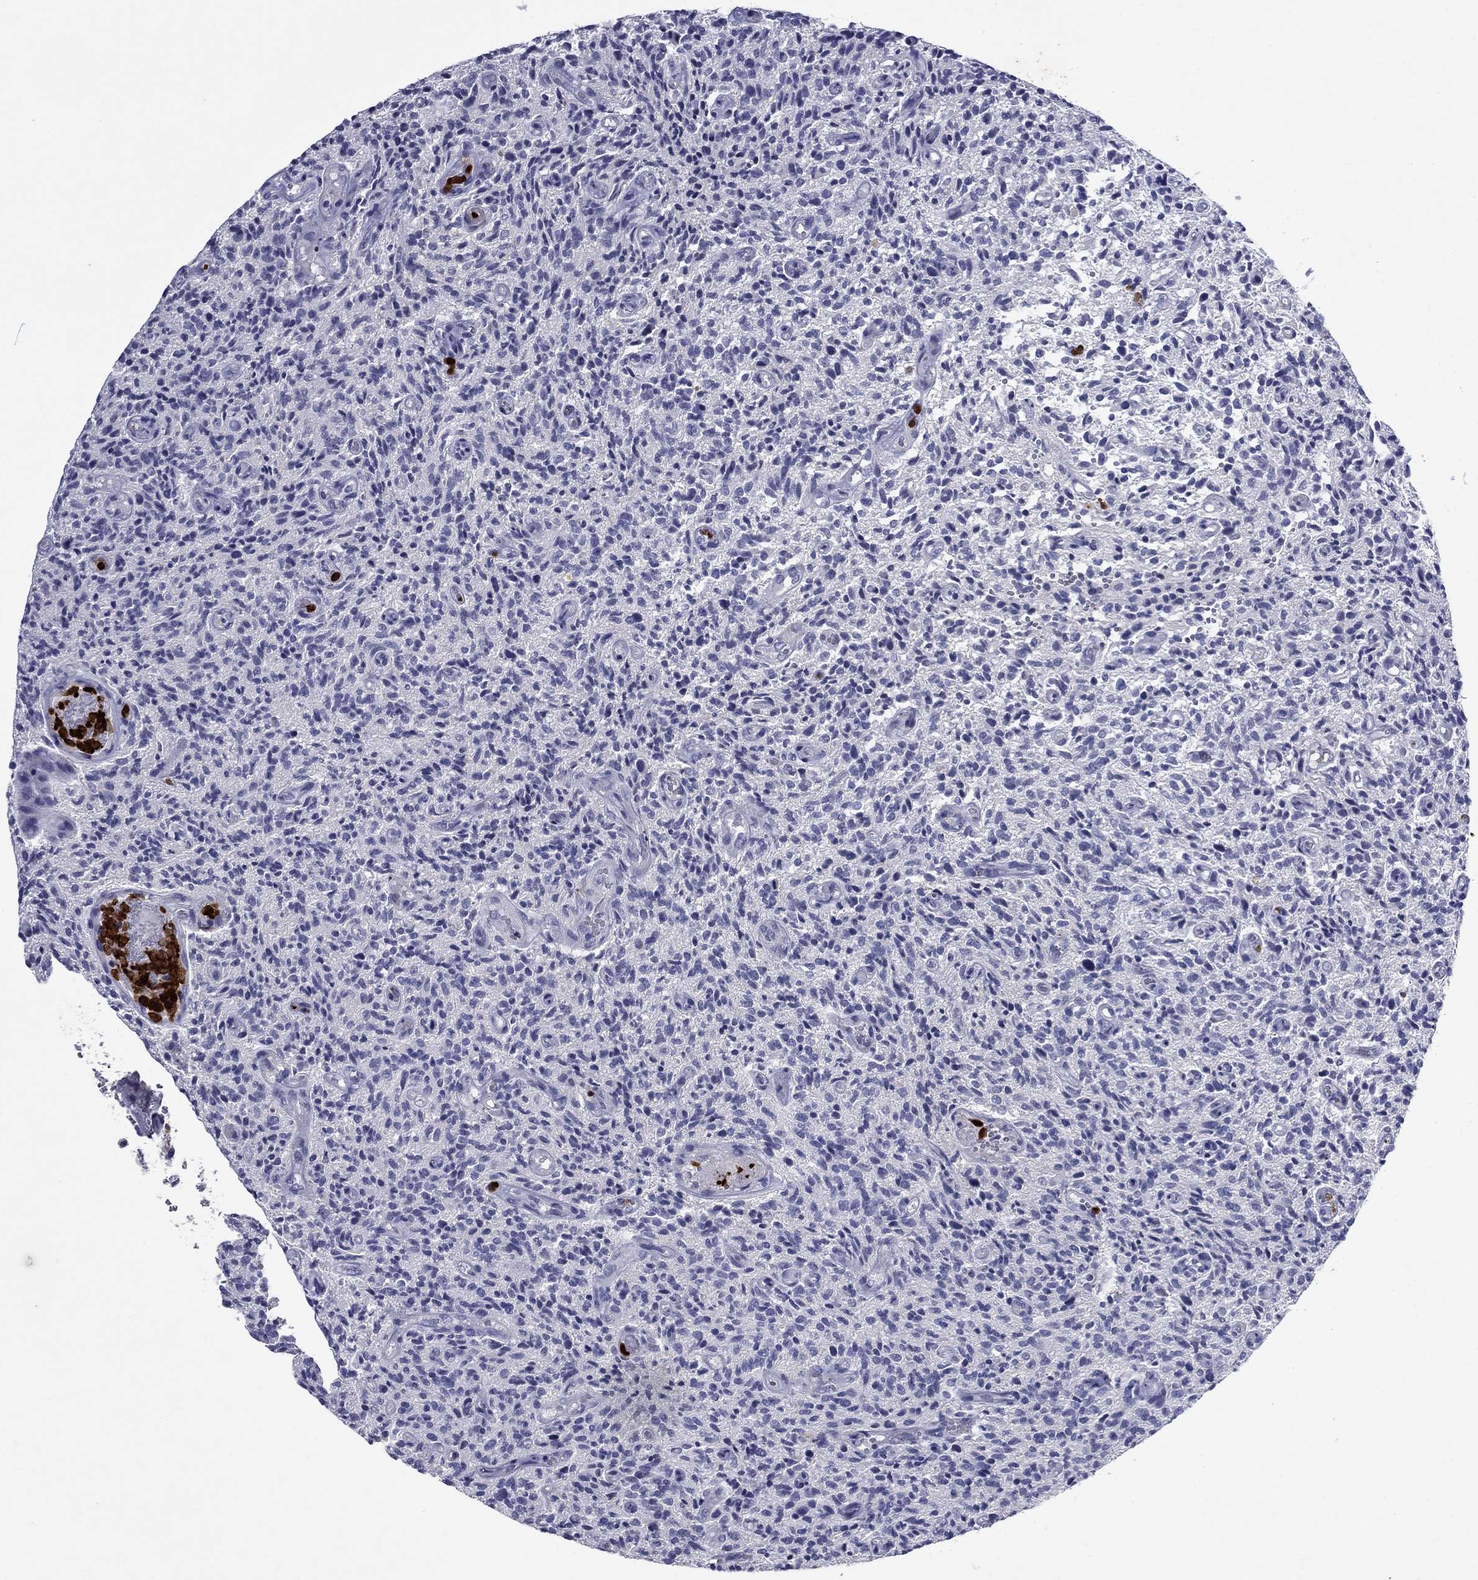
{"staining": {"intensity": "negative", "quantity": "none", "location": "none"}, "tissue": "glioma", "cell_type": "Tumor cells", "image_type": "cancer", "snomed": [{"axis": "morphology", "description": "Glioma, malignant, High grade"}, {"axis": "topography", "description": "Brain"}], "caption": "Tumor cells are negative for brown protein staining in malignant glioma (high-grade).", "gene": "IRF5", "patient": {"sex": "male", "age": 64}}